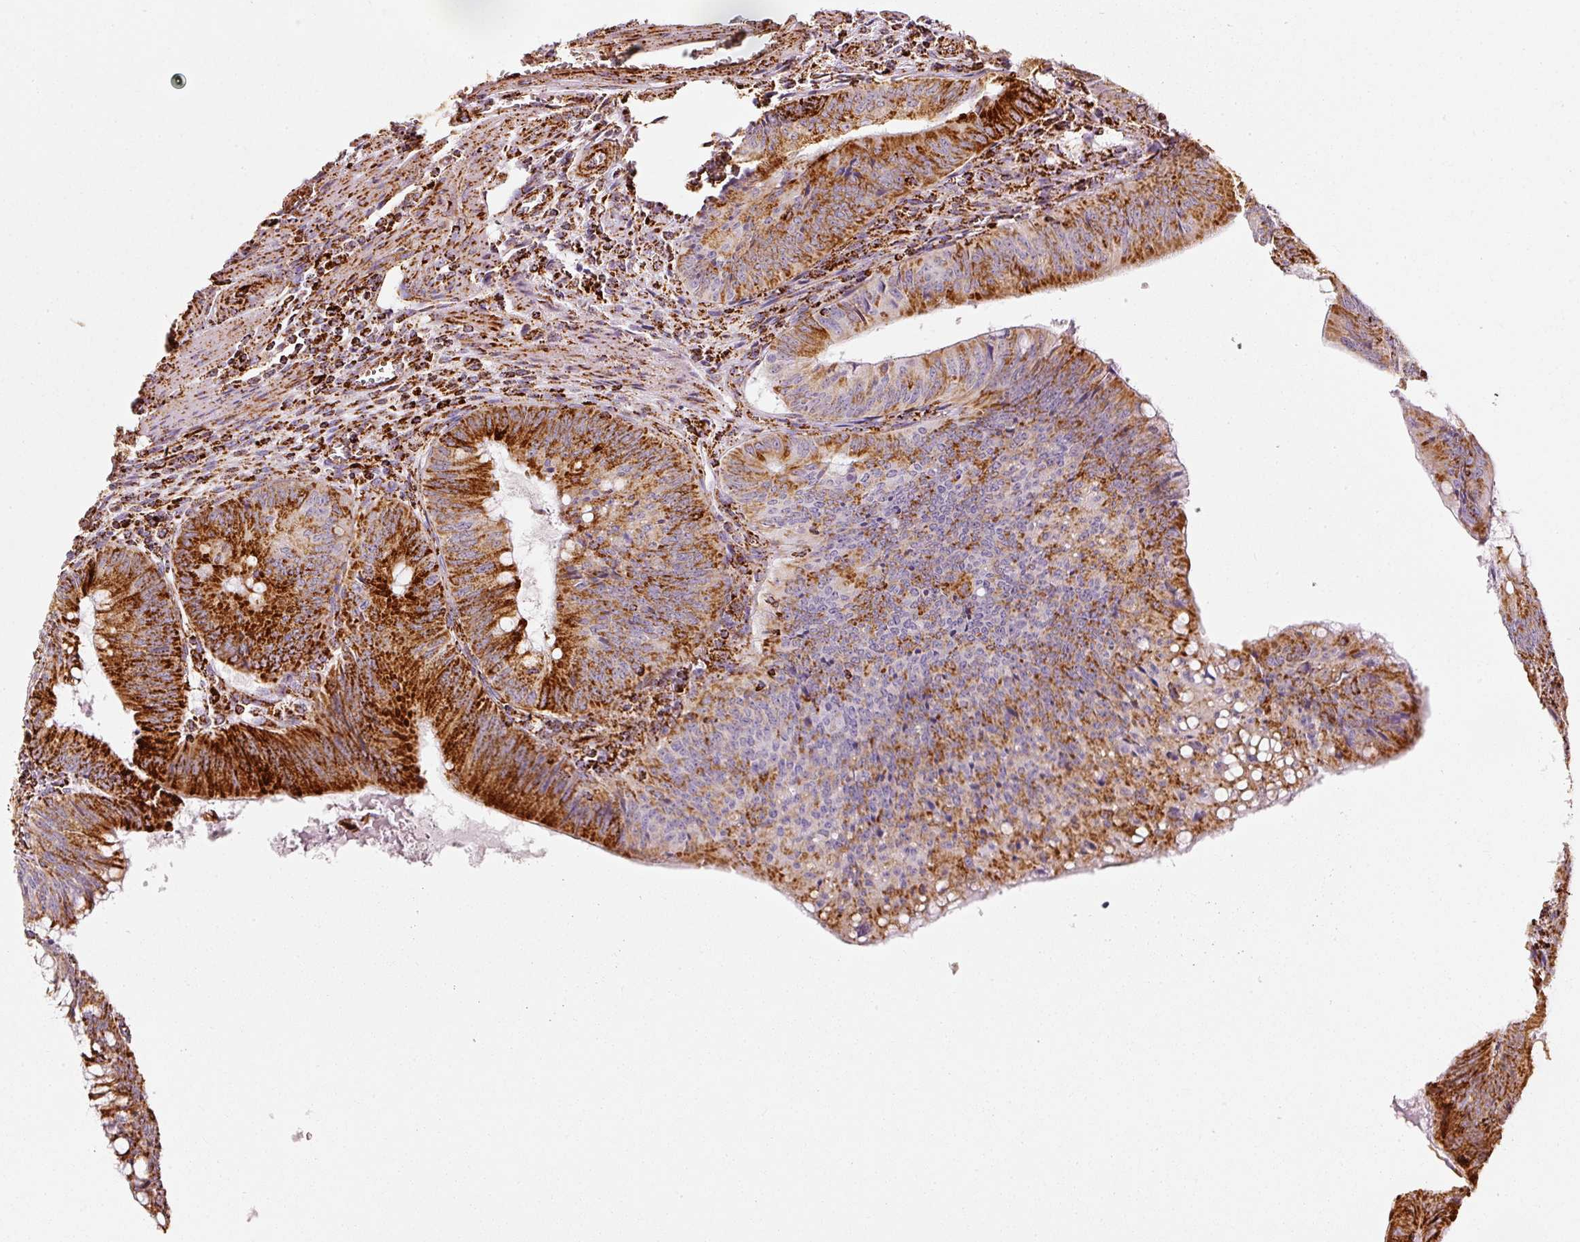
{"staining": {"intensity": "strong", "quantity": ">75%", "location": "cytoplasmic/membranous"}, "tissue": "colorectal cancer", "cell_type": "Tumor cells", "image_type": "cancer", "snomed": [{"axis": "morphology", "description": "Adenocarcinoma, NOS"}, {"axis": "topography", "description": "Rectum"}], "caption": "Human colorectal adenocarcinoma stained with a protein marker reveals strong staining in tumor cells.", "gene": "MT-CO2", "patient": {"sex": "female", "age": 72}}